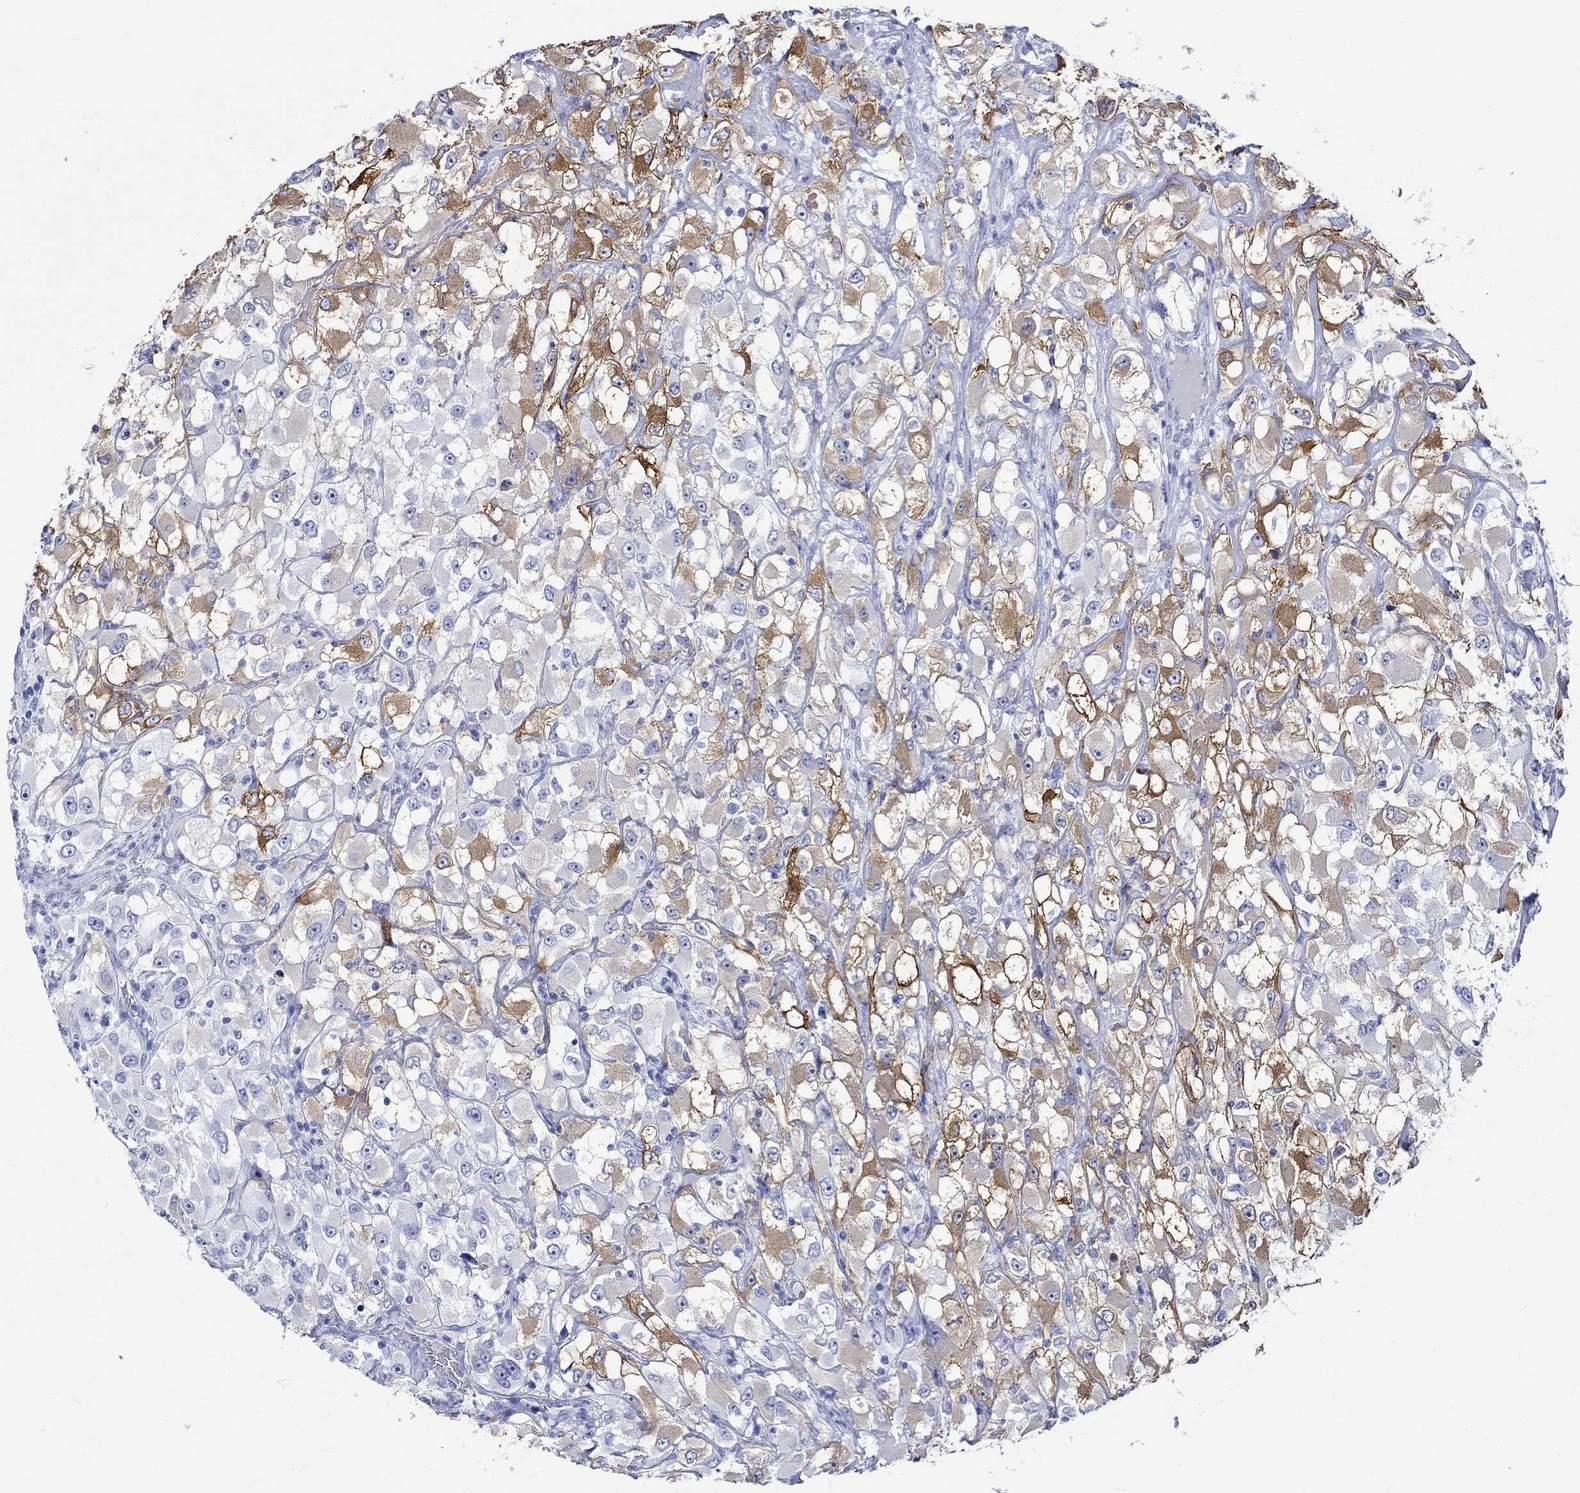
{"staining": {"intensity": "strong", "quantity": "<25%", "location": "cytoplasmic/membranous"}, "tissue": "renal cancer", "cell_type": "Tumor cells", "image_type": "cancer", "snomed": [{"axis": "morphology", "description": "Adenocarcinoma, NOS"}, {"axis": "topography", "description": "Kidney"}], "caption": "Immunohistochemical staining of human adenocarcinoma (renal) reveals strong cytoplasmic/membranous protein positivity in about <25% of tumor cells. (Brightfield microscopy of DAB IHC at high magnification).", "gene": "CRYAB", "patient": {"sex": "female", "age": 52}}